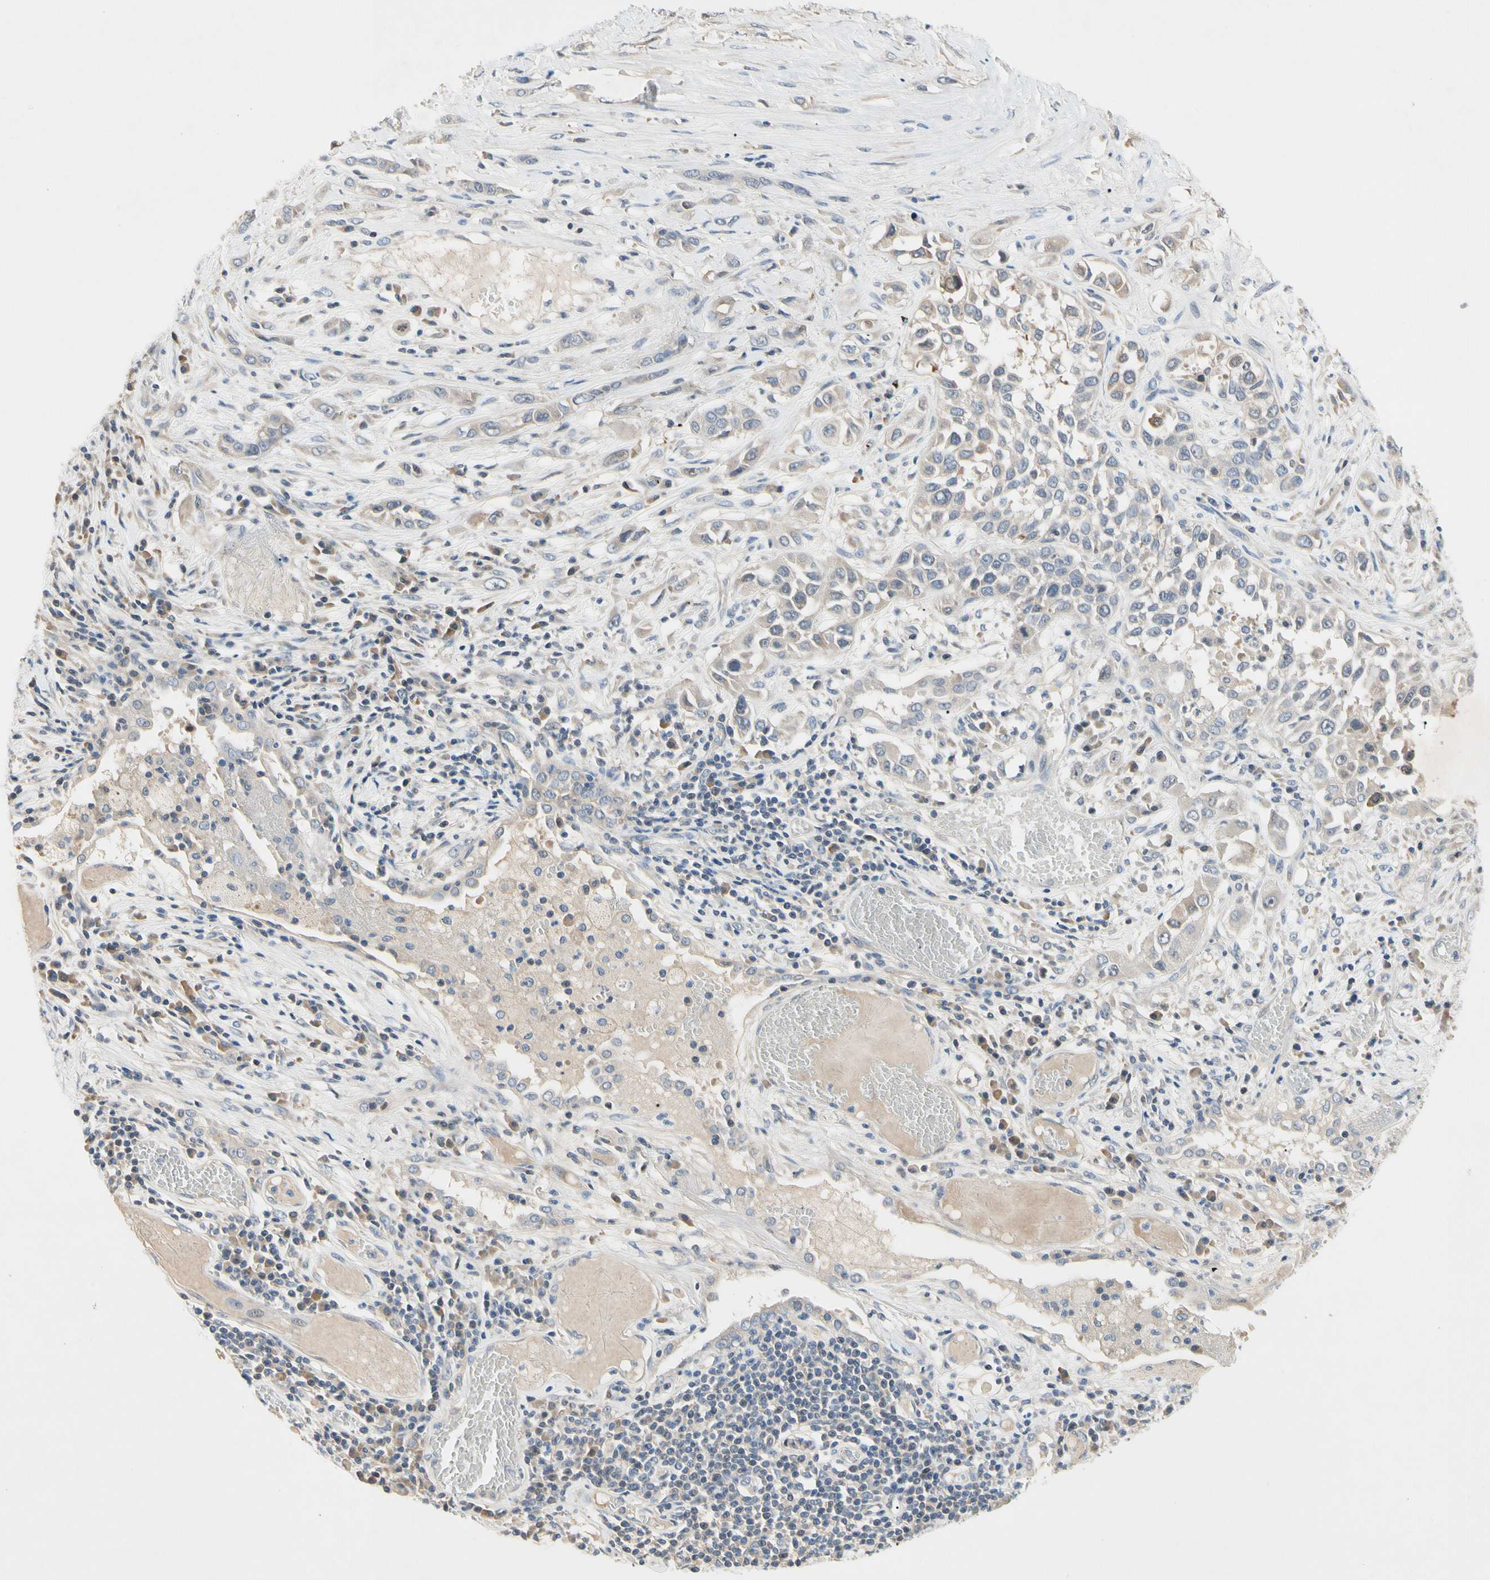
{"staining": {"intensity": "weak", "quantity": "25%-75%", "location": "cytoplasmic/membranous"}, "tissue": "lung cancer", "cell_type": "Tumor cells", "image_type": "cancer", "snomed": [{"axis": "morphology", "description": "Squamous cell carcinoma, NOS"}, {"axis": "topography", "description": "Lung"}], "caption": "This is an image of immunohistochemistry (IHC) staining of lung squamous cell carcinoma, which shows weak positivity in the cytoplasmic/membranous of tumor cells.", "gene": "GAS6", "patient": {"sex": "male", "age": 71}}